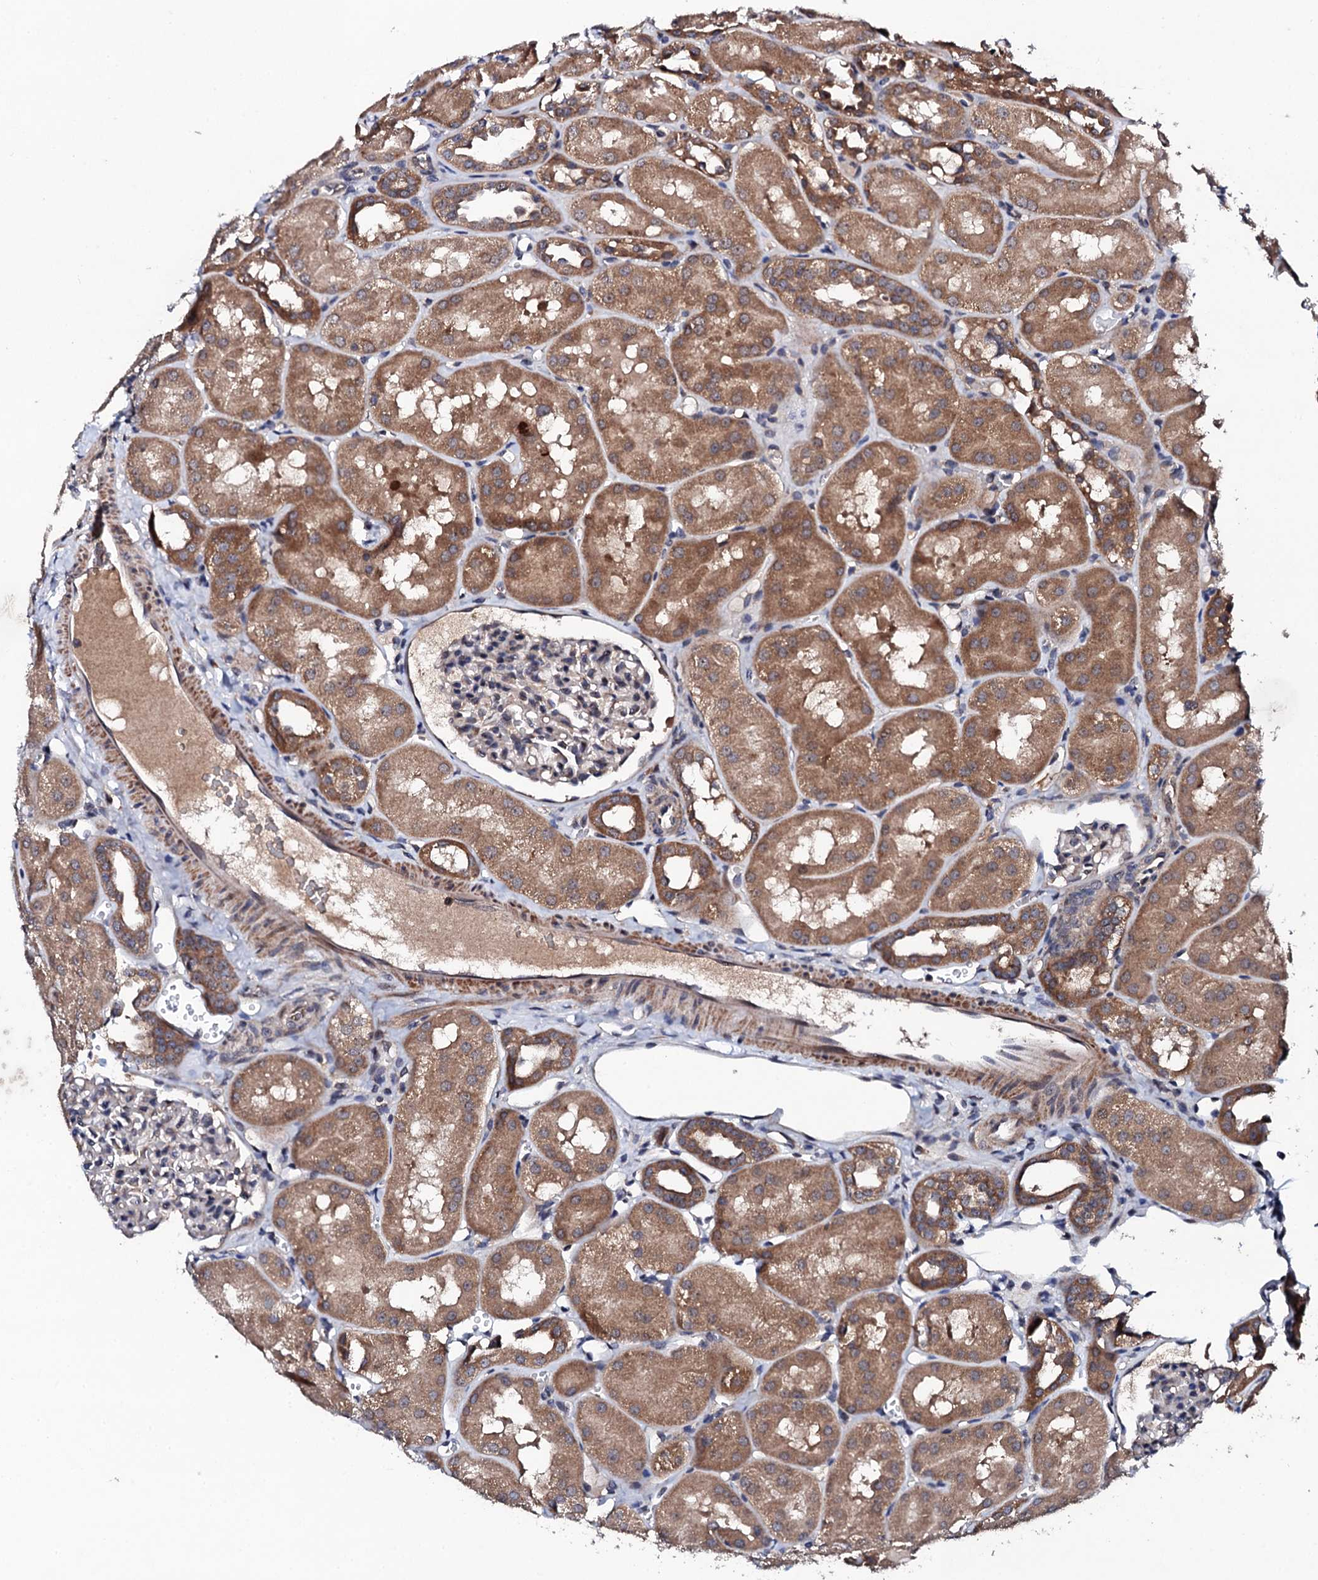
{"staining": {"intensity": "negative", "quantity": "none", "location": "none"}, "tissue": "kidney", "cell_type": "Cells in glomeruli", "image_type": "normal", "snomed": [{"axis": "morphology", "description": "Normal tissue, NOS"}, {"axis": "topography", "description": "Kidney"}, {"axis": "topography", "description": "Urinary bladder"}], "caption": "Cells in glomeruli show no significant protein expression in unremarkable kidney. (DAB (3,3'-diaminobenzidine) immunohistochemistry visualized using brightfield microscopy, high magnification).", "gene": "IP6K1", "patient": {"sex": "male", "age": 16}}